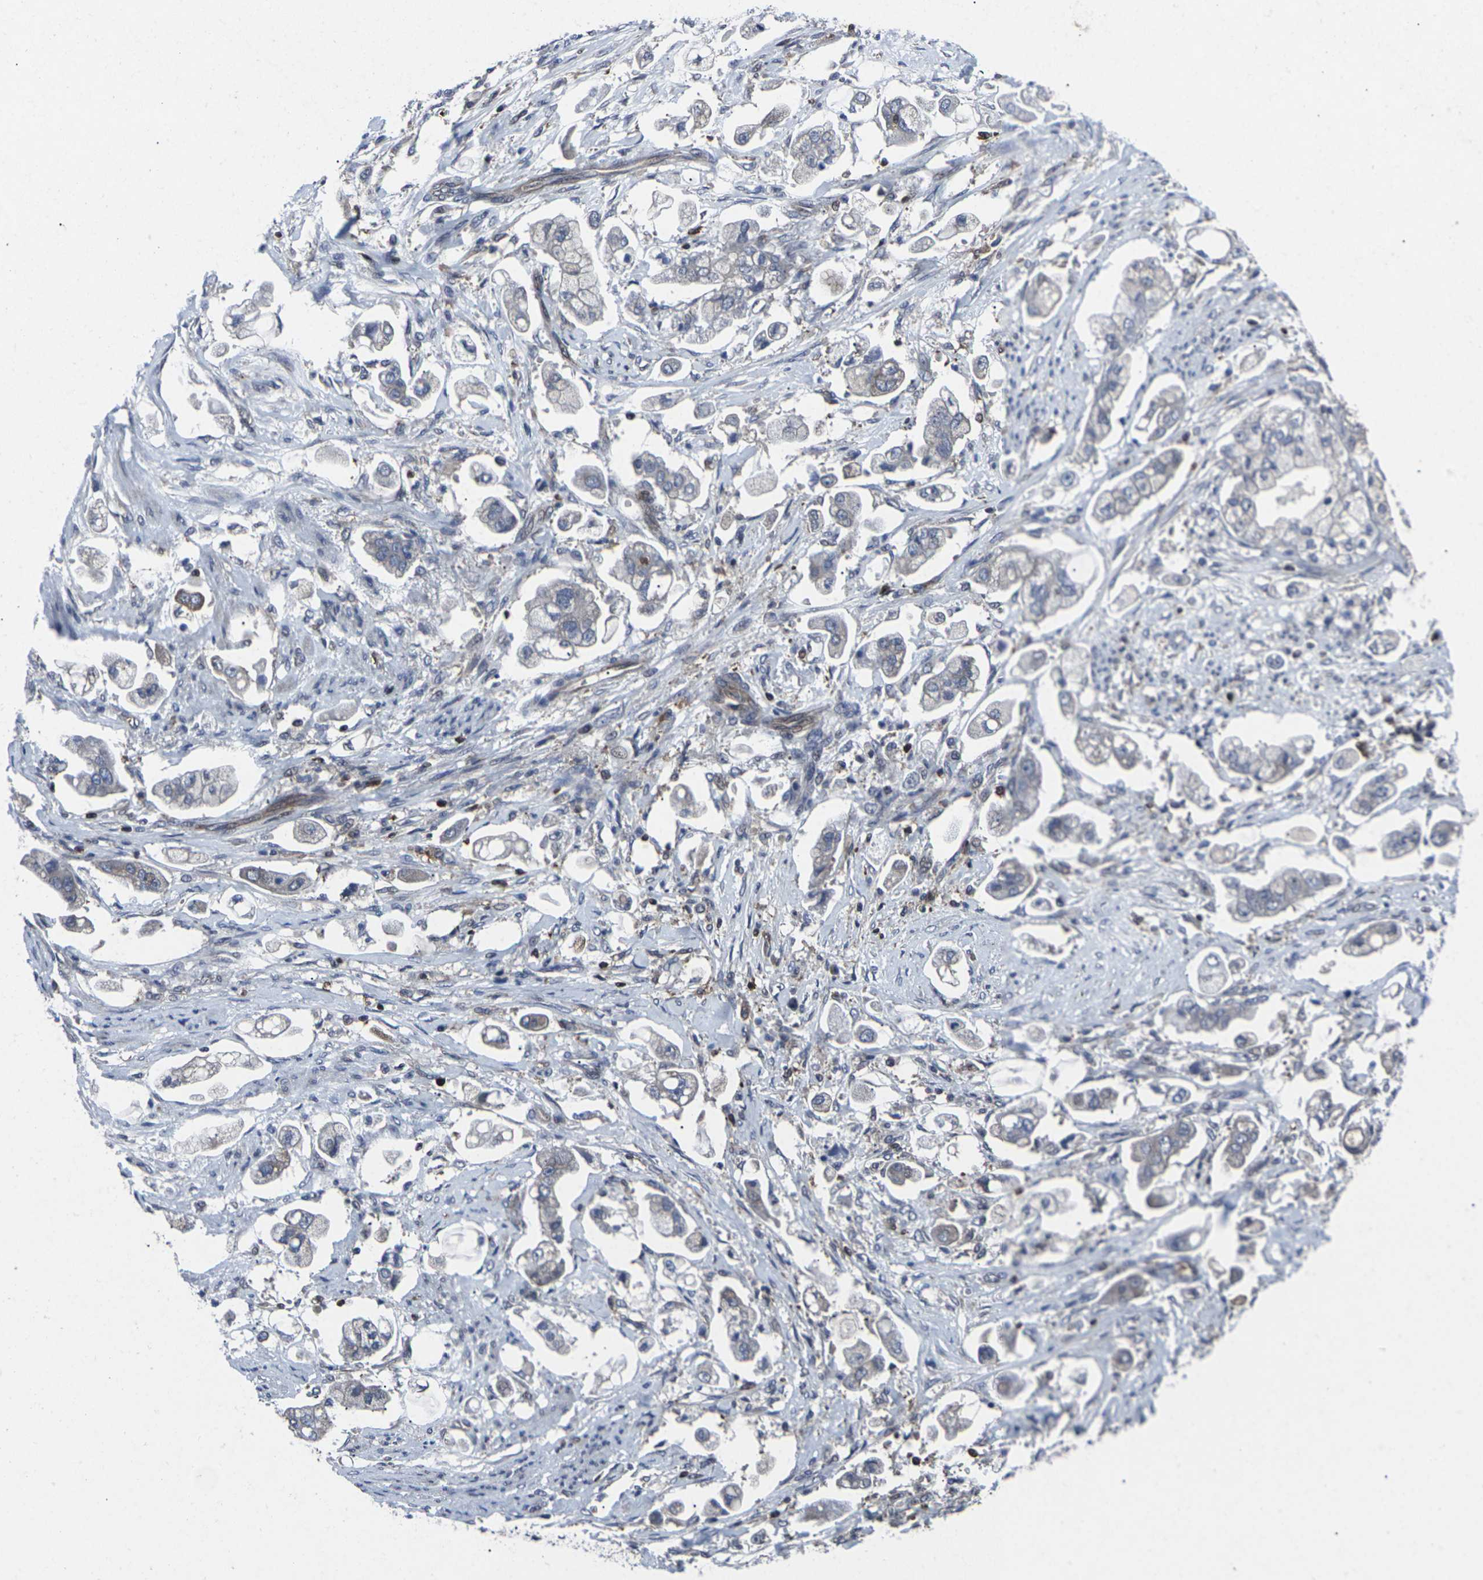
{"staining": {"intensity": "weak", "quantity": "<25%", "location": "cytoplasmic/membranous"}, "tissue": "stomach cancer", "cell_type": "Tumor cells", "image_type": "cancer", "snomed": [{"axis": "morphology", "description": "Adenocarcinoma, NOS"}, {"axis": "topography", "description": "Stomach"}], "caption": "Immunohistochemistry histopathology image of neoplastic tissue: stomach cancer stained with DAB (3,3'-diaminobenzidine) shows no significant protein staining in tumor cells. (Stains: DAB IHC with hematoxylin counter stain, Microscopy: brightfield microscopy at high magnification).", "gene": "STAT4", "patient": {"sex": "male", "age": 62}}